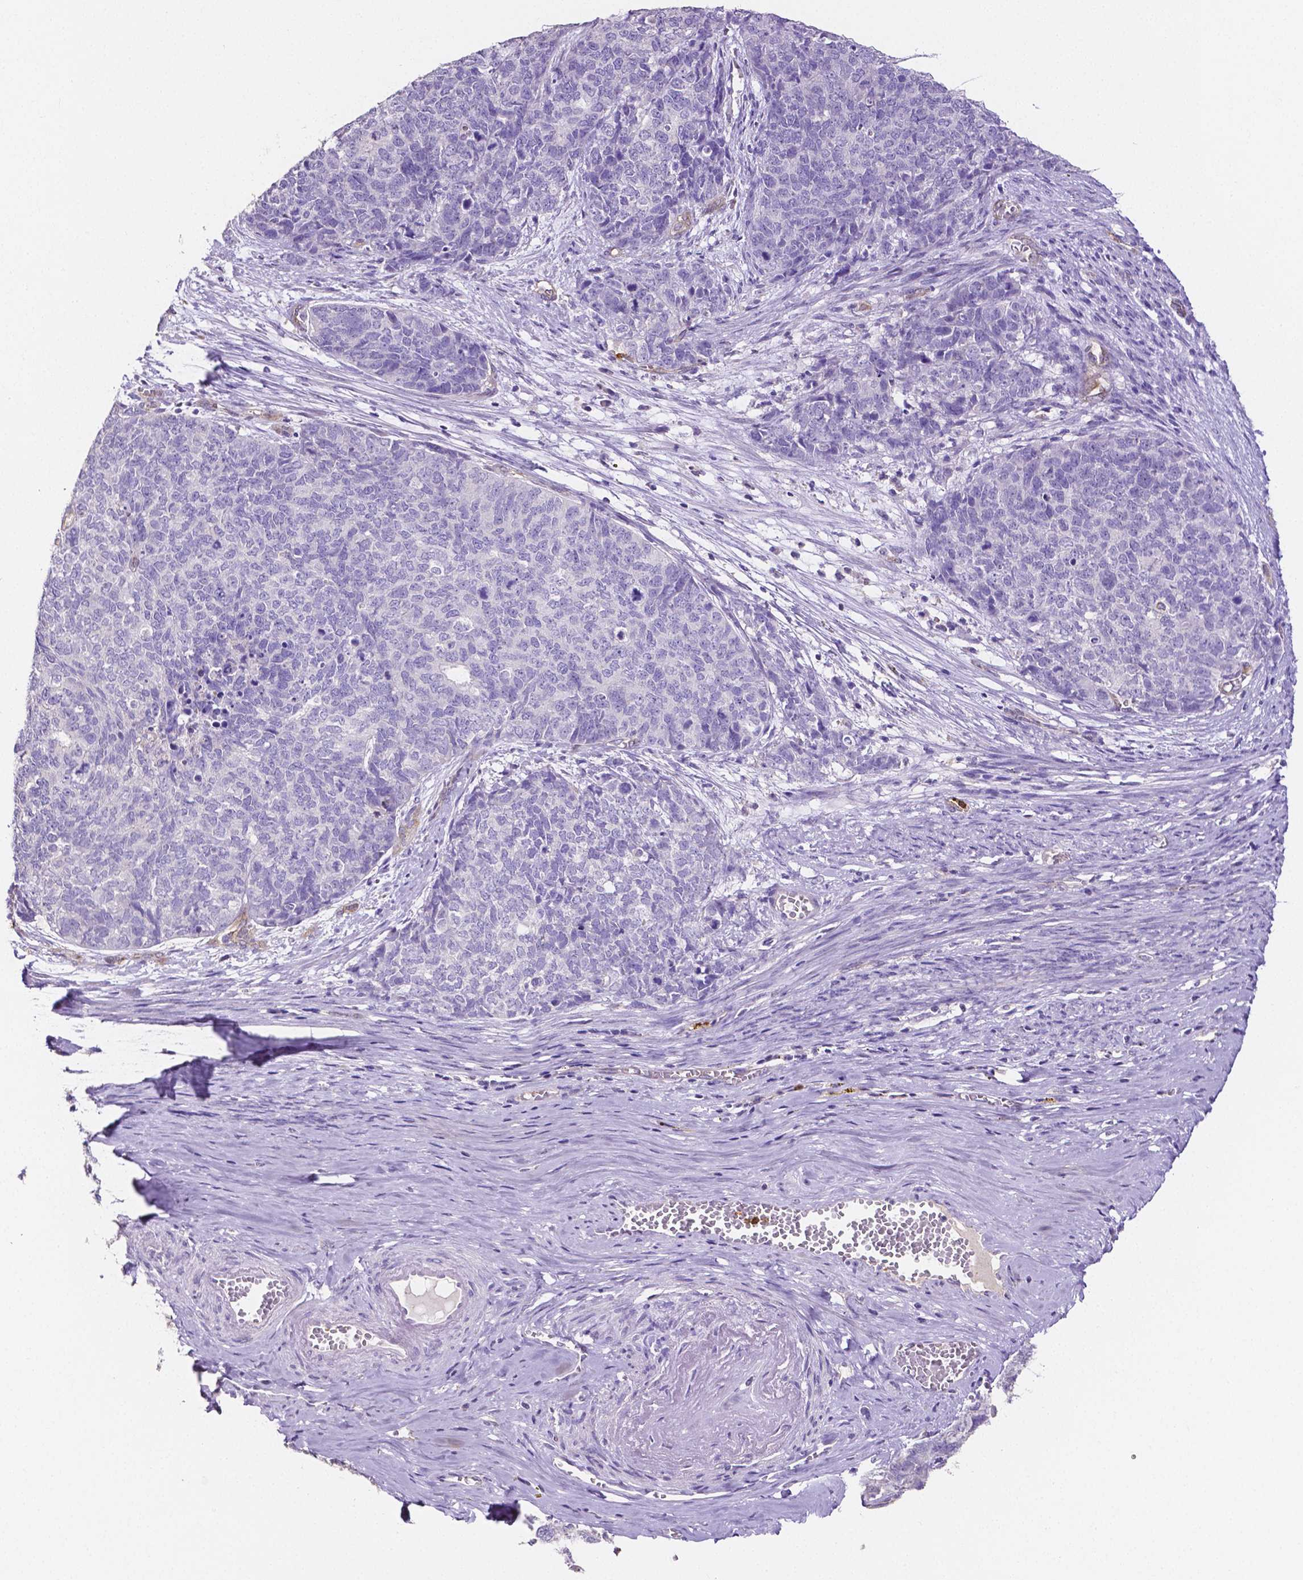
{"staining": {"intensity": "negative", "quantity": "none", "location": "none"}, "tissue": "cervical cancer", "cell_type": "Tumor cells", "image_type": "cancer", "snomed": [{"axis": "morphology", "description": "Squamous cell carcinoma, NOS"}, {"axis": "topography", "description": "Cervix"}], "caption": "An immunohistochemistry photomicrograph of squamous cell carcinoma (cervical) is shown. There is no staining in tumor cells of squamous cell carcinoma (cervical). (Stains: DAB immunohistochemistry (IHC) with hematoxylin counter stain, Microscopy: brightfield microscopy at high magnification).", "gene": "MMP9", "patient": {"sex": "female", "age": 63}}